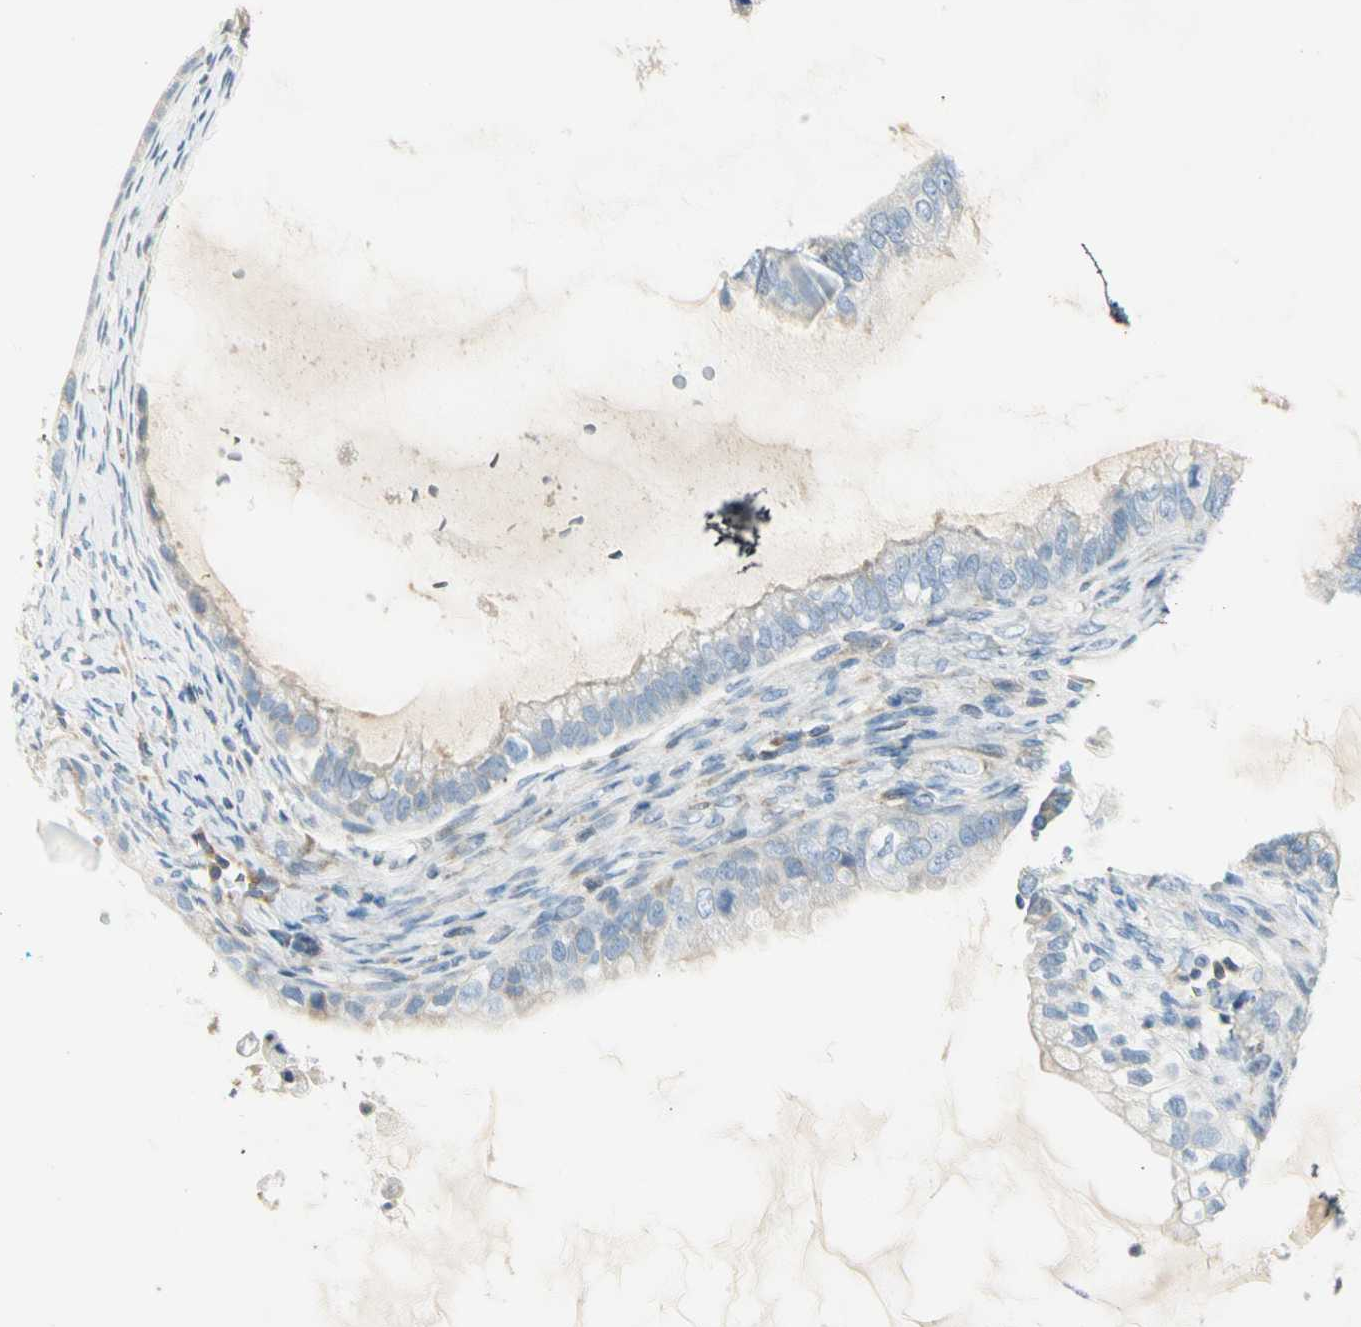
{"staining": {"intensity": "negative", "quantity": "none", "location": "none"}, "tissue": "ovarian cancer", "cell_type": "Tumor cells", "image_type": "cancer", "snomed": [{"axis": "morphology", "description": "Cystadenocarcinoma, mucinous, NOS"}, {"axis": "topography", "description": "Ovary"}], "caption": "A high-resolution micrograph shows immunohistochemistry (IHC) staining of ovarian cancer (mucinous cystadenocarcinoma), which reveals no significant expression in tumor cells.", "gene": "TNFSF11", "patient": {"sex": "female", "age": 80}}